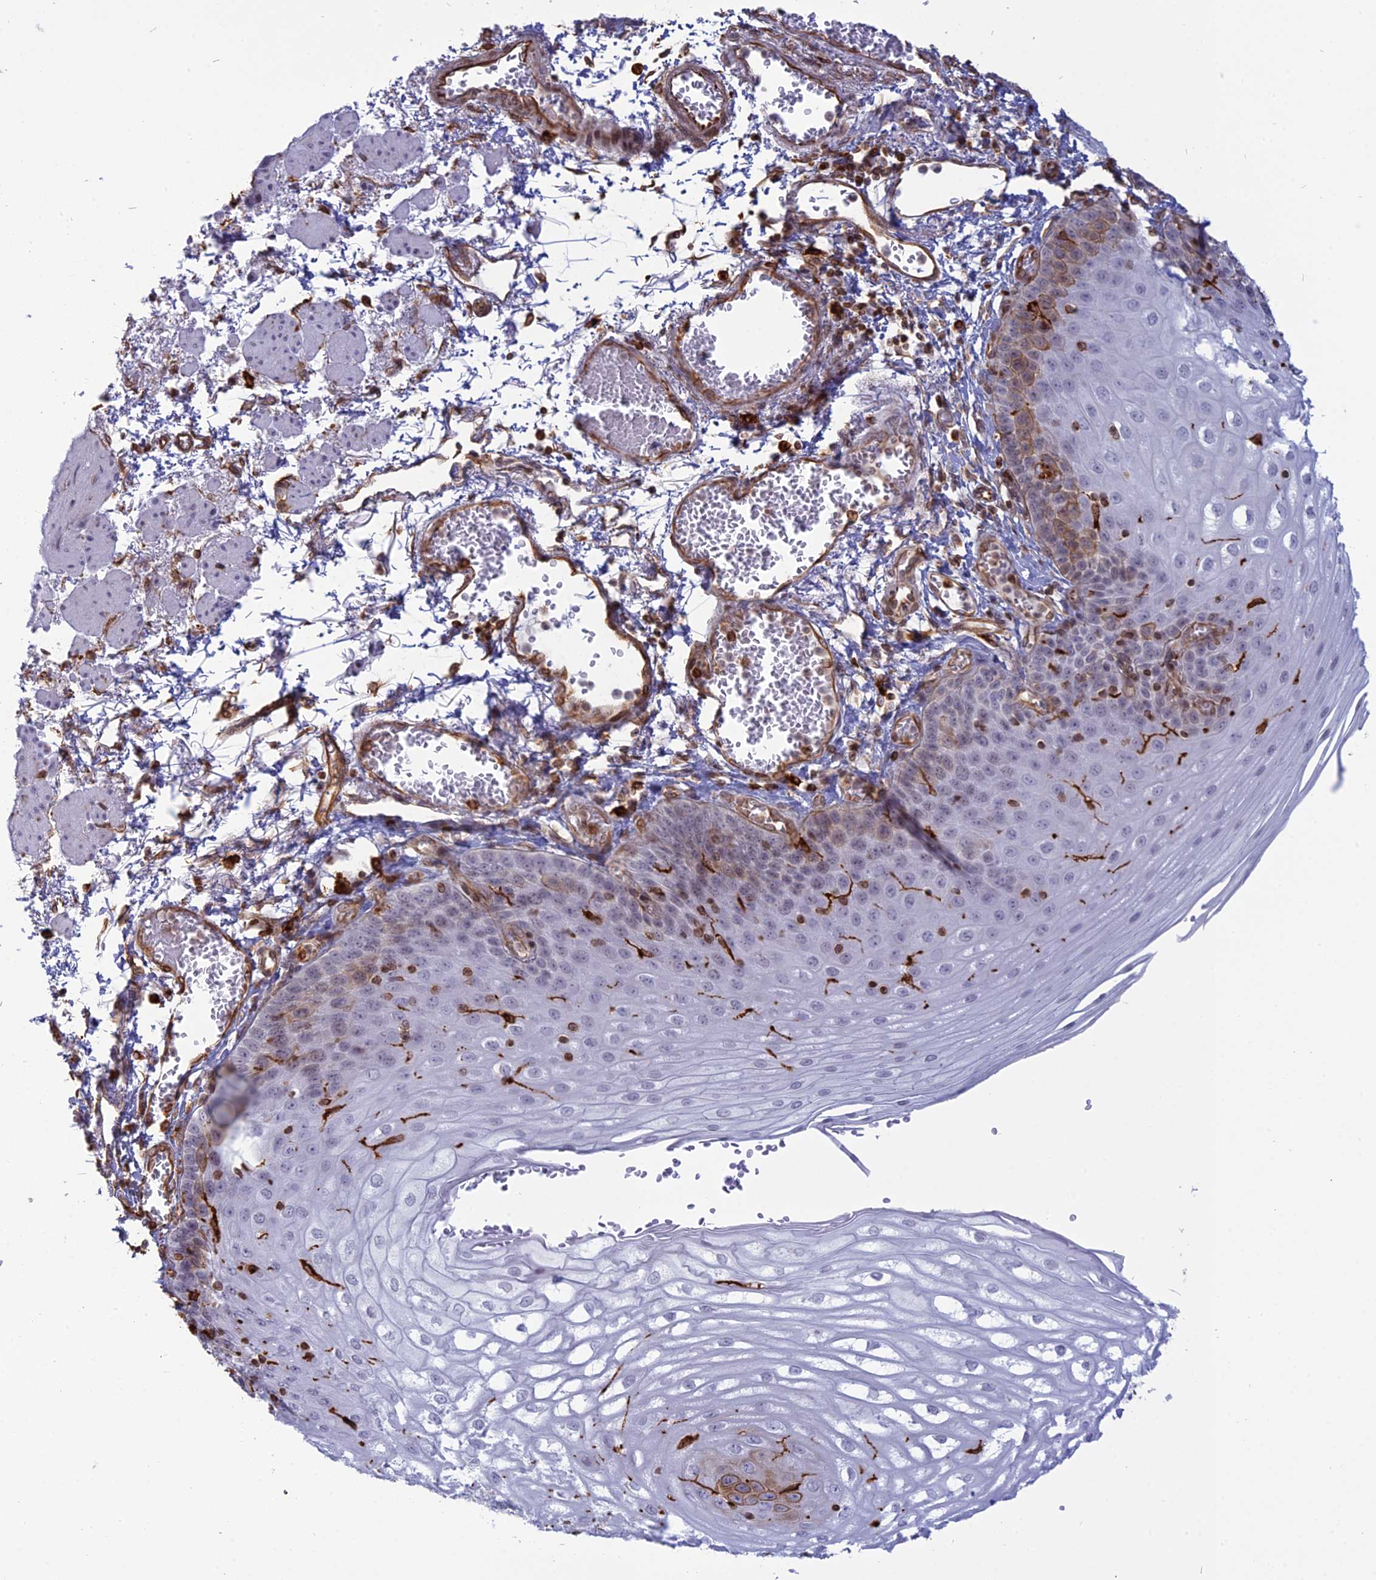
{"staining": {"intensity": "weak", "quantity": "25%-75%", "location": "cytoplasmic/membranous"}, "tissue": "esophagus", "cell_type": "Squamous epithelial cells", "image_type": "normal", "snomed": [{"axis": "morphology", "description": "Normal tissue, NOS"}, {"axis": "topography", "description": "Esophagus"}], "caption": "An immunohistochemistry histopathology image of unremarkable tissue is shown. Protein staining in brown labels weak cytoplasmic/membranous positivity in esophagus within squamous epithelial cells. The staining was performed using DAB, with brown indicating positive protein expression. Nuclei are stained blue with hematoxylin.", "gene": "APOBR", "patient": {"sex": "male", "age": 81}}